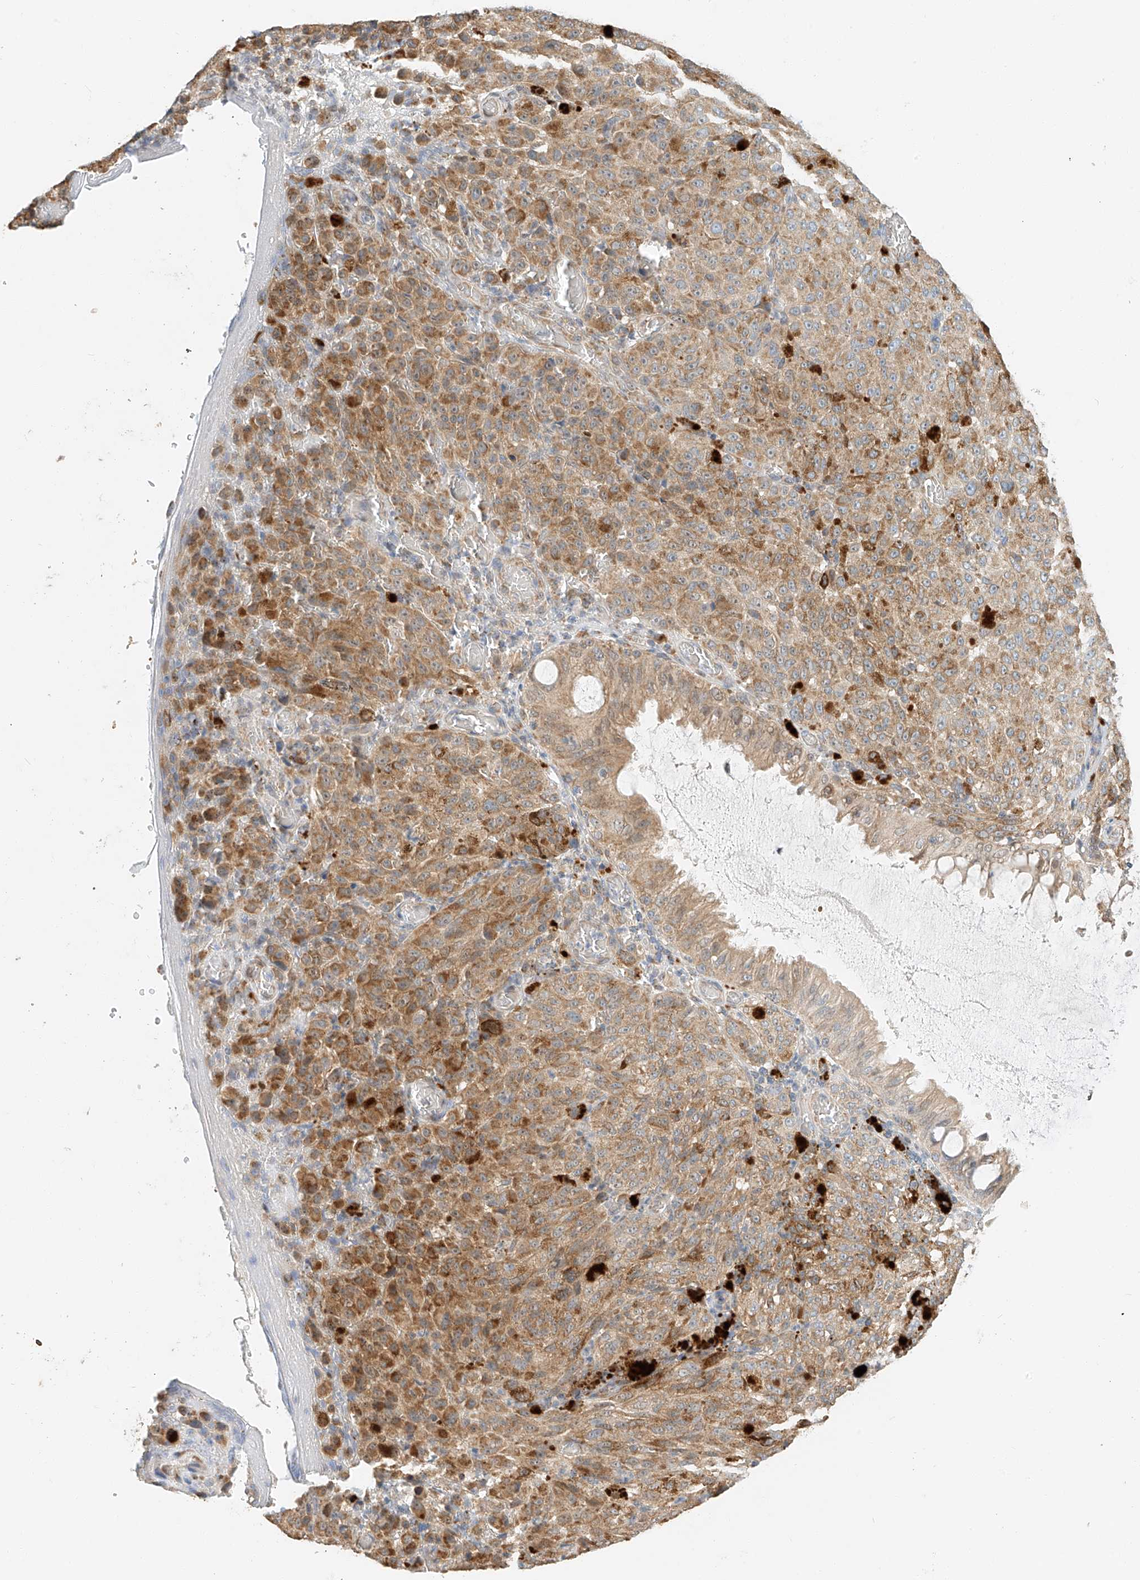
{"staining": {"intensity": "moderate", "quantity": ">75%", "location": "cytoplasmic/membranous"}, "tissue": "melanoma", "cell_type": "Tumor cells", "image_type": "cancer", "snomed": [{"axis": "morphology", "description": "Malignant melanoma, NOS"}, {"axis": "topography", "description": "Rectum"}], "caption": "Protein expression analysis of human melanoma reveals moderate cytoplasmic/membranous expression in approximately >75% of tumor cells.", "gene": "YIPF7", "patient": {"sex": "female", "age": 81}}